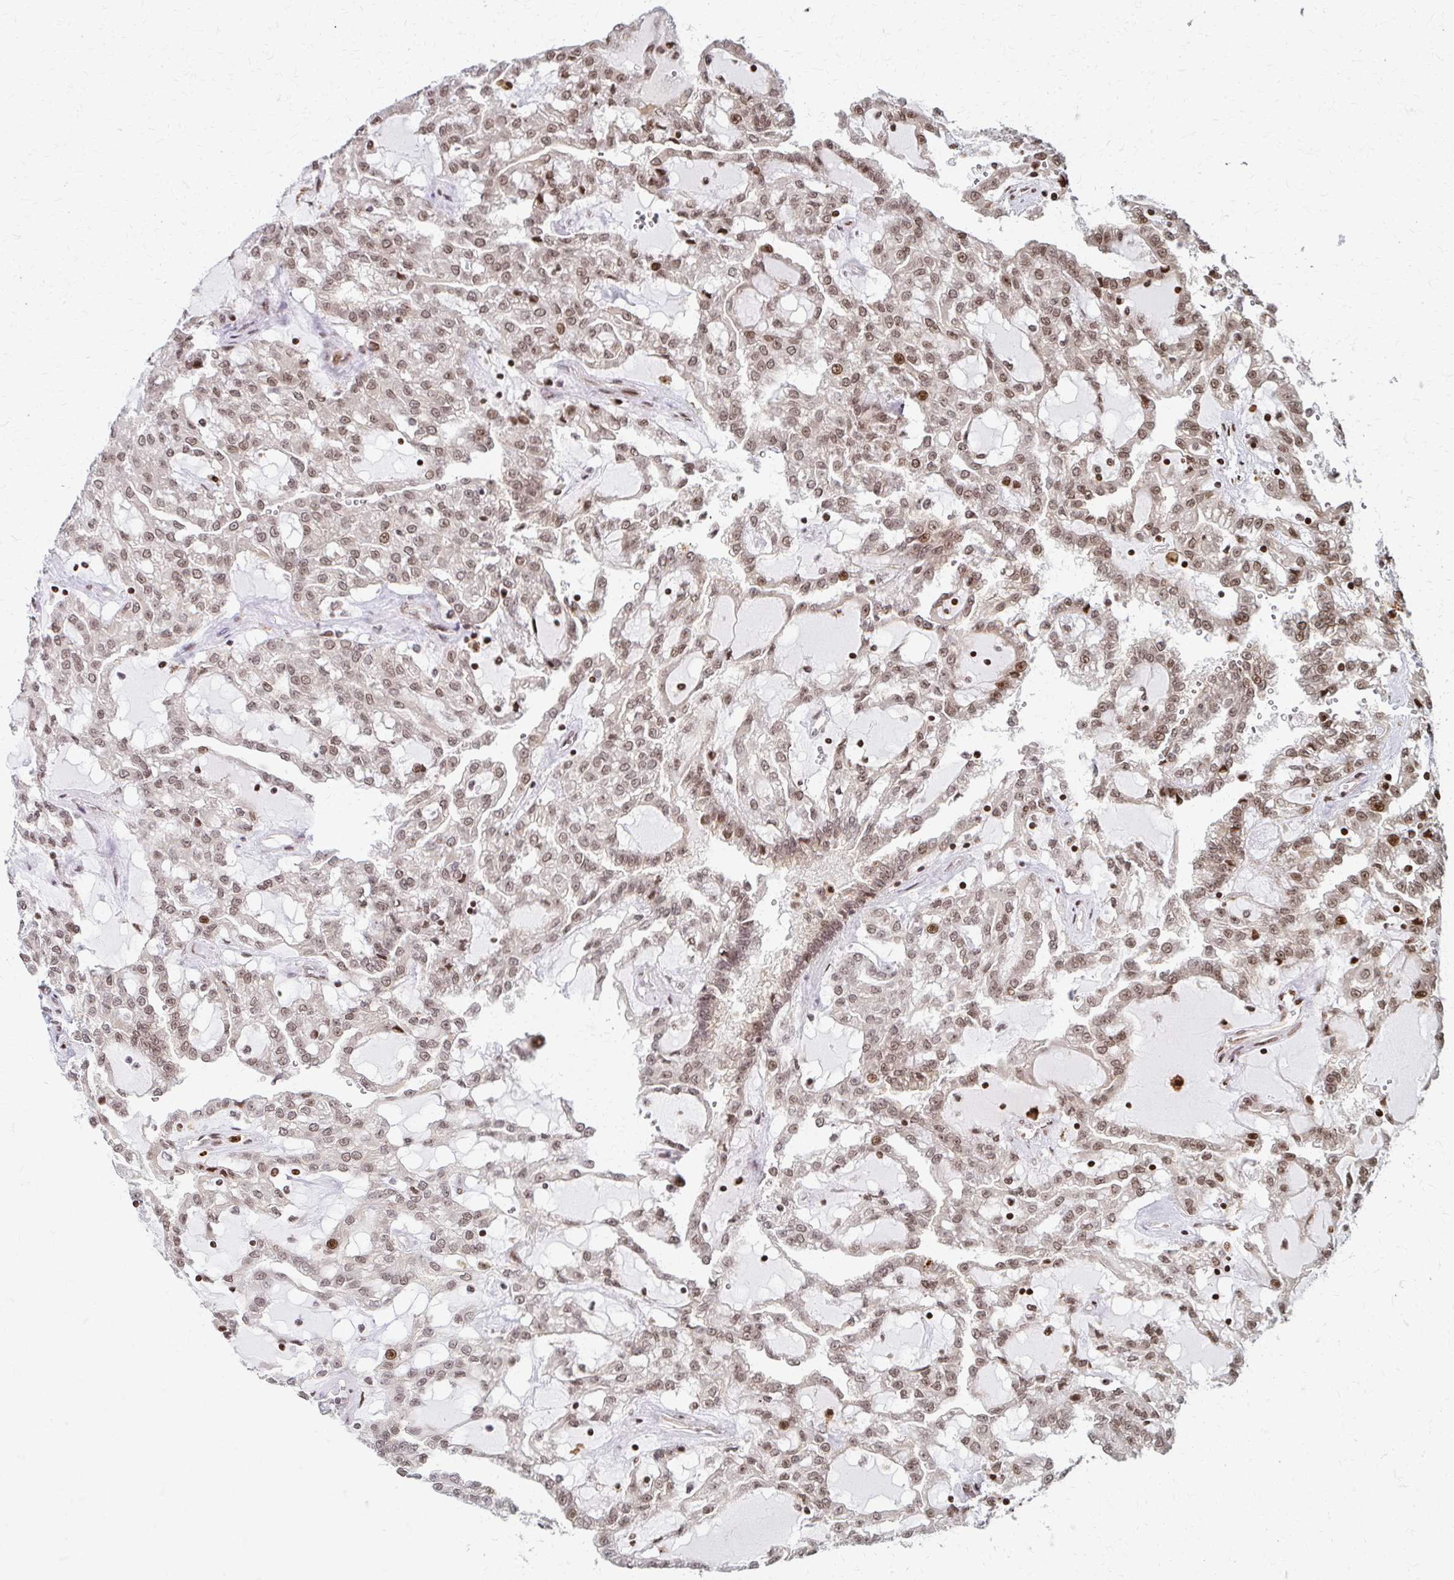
{"staining": {"intensity": "weak", "quantity": ">75%", "location": "nuclear"}, "tissue": "renal cancer", "cell_type": "Tumor cells", "image_type": "cancer", "snomed": [{"axis": "morphology", "description": "Adenocarcinoma, NOS"}, {"axis": "topography", "description": "Kidney"}], "caption": "Immunohistochemistry (DAB (3,3'-diaminobenzidine)) staining of renal adenocarcinoma reveals weak nuclear protein positivity in approximately >75% of tumor cells. The staining was performed using DAB to visualize the protein expression in brown, while the nuclei were stained in blue with hematoxylin (Magnification: 20x).", "gene": "PSMD7", "patient": {"sex": "male", "age": 63}}